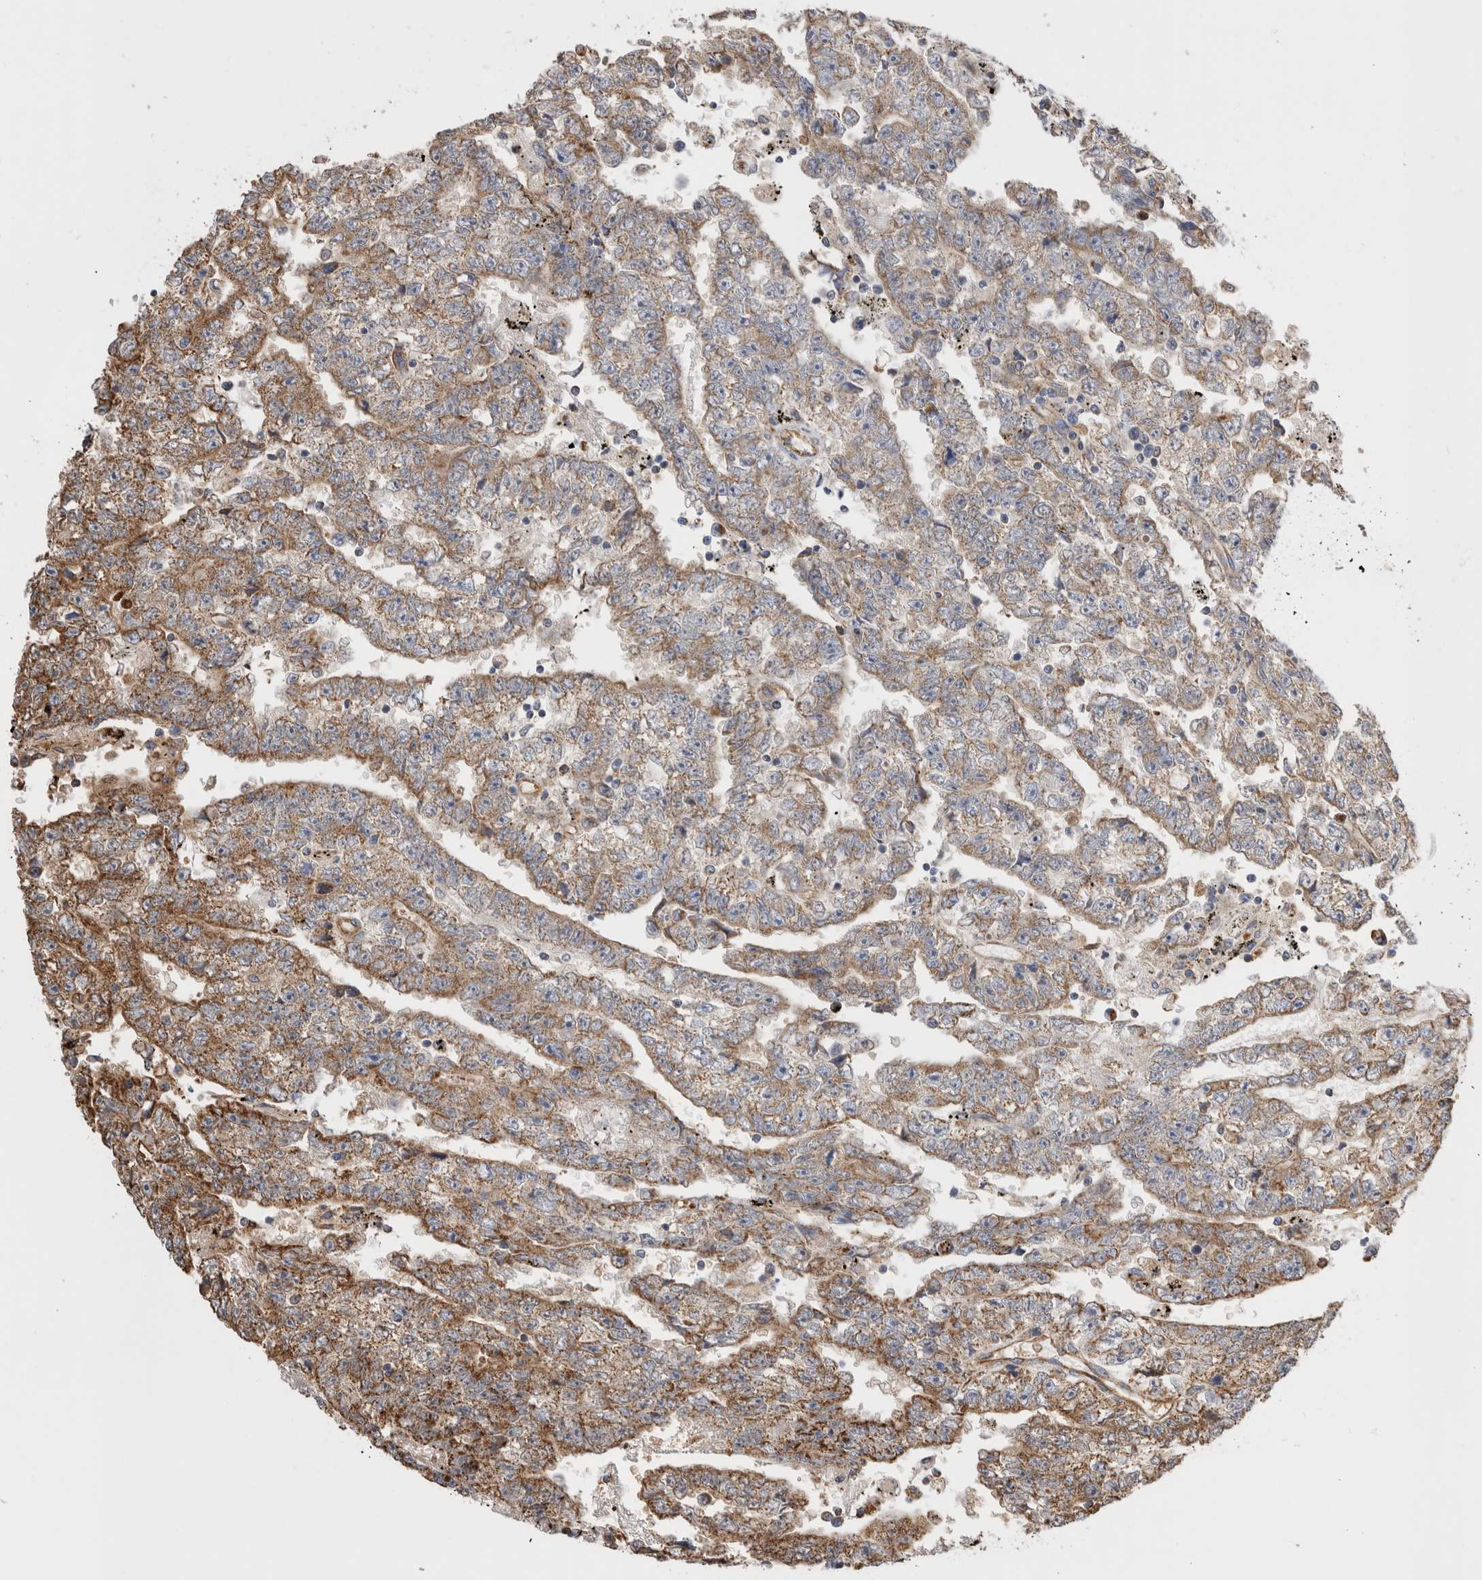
{"staining": {"intensity": "moderate", "quantity": ">75%", "location": "cytoplasmic/membranous"}, "tissue": "testis cancer", "cell_type": "Tumor cells", "image_type": "cancer", "snomed": [{"axis": "morphology", "description": "Carcinoma, Embryonal, NOS"}, {"axis": "topography", "description": "Testis"}], "caption": "IHC (DAB (3,3'-diaminobenzidine)) staining of human embryonal carcinoma (testis) reveals moderate cytoplasmic/membranous protein staining in approximately >75% of tumor cells. The protein of interest is shown in brown color, while the nuclei are stained blue.", "gene": "ZNF397", "patient": {"sex": "male", "age": 25}}